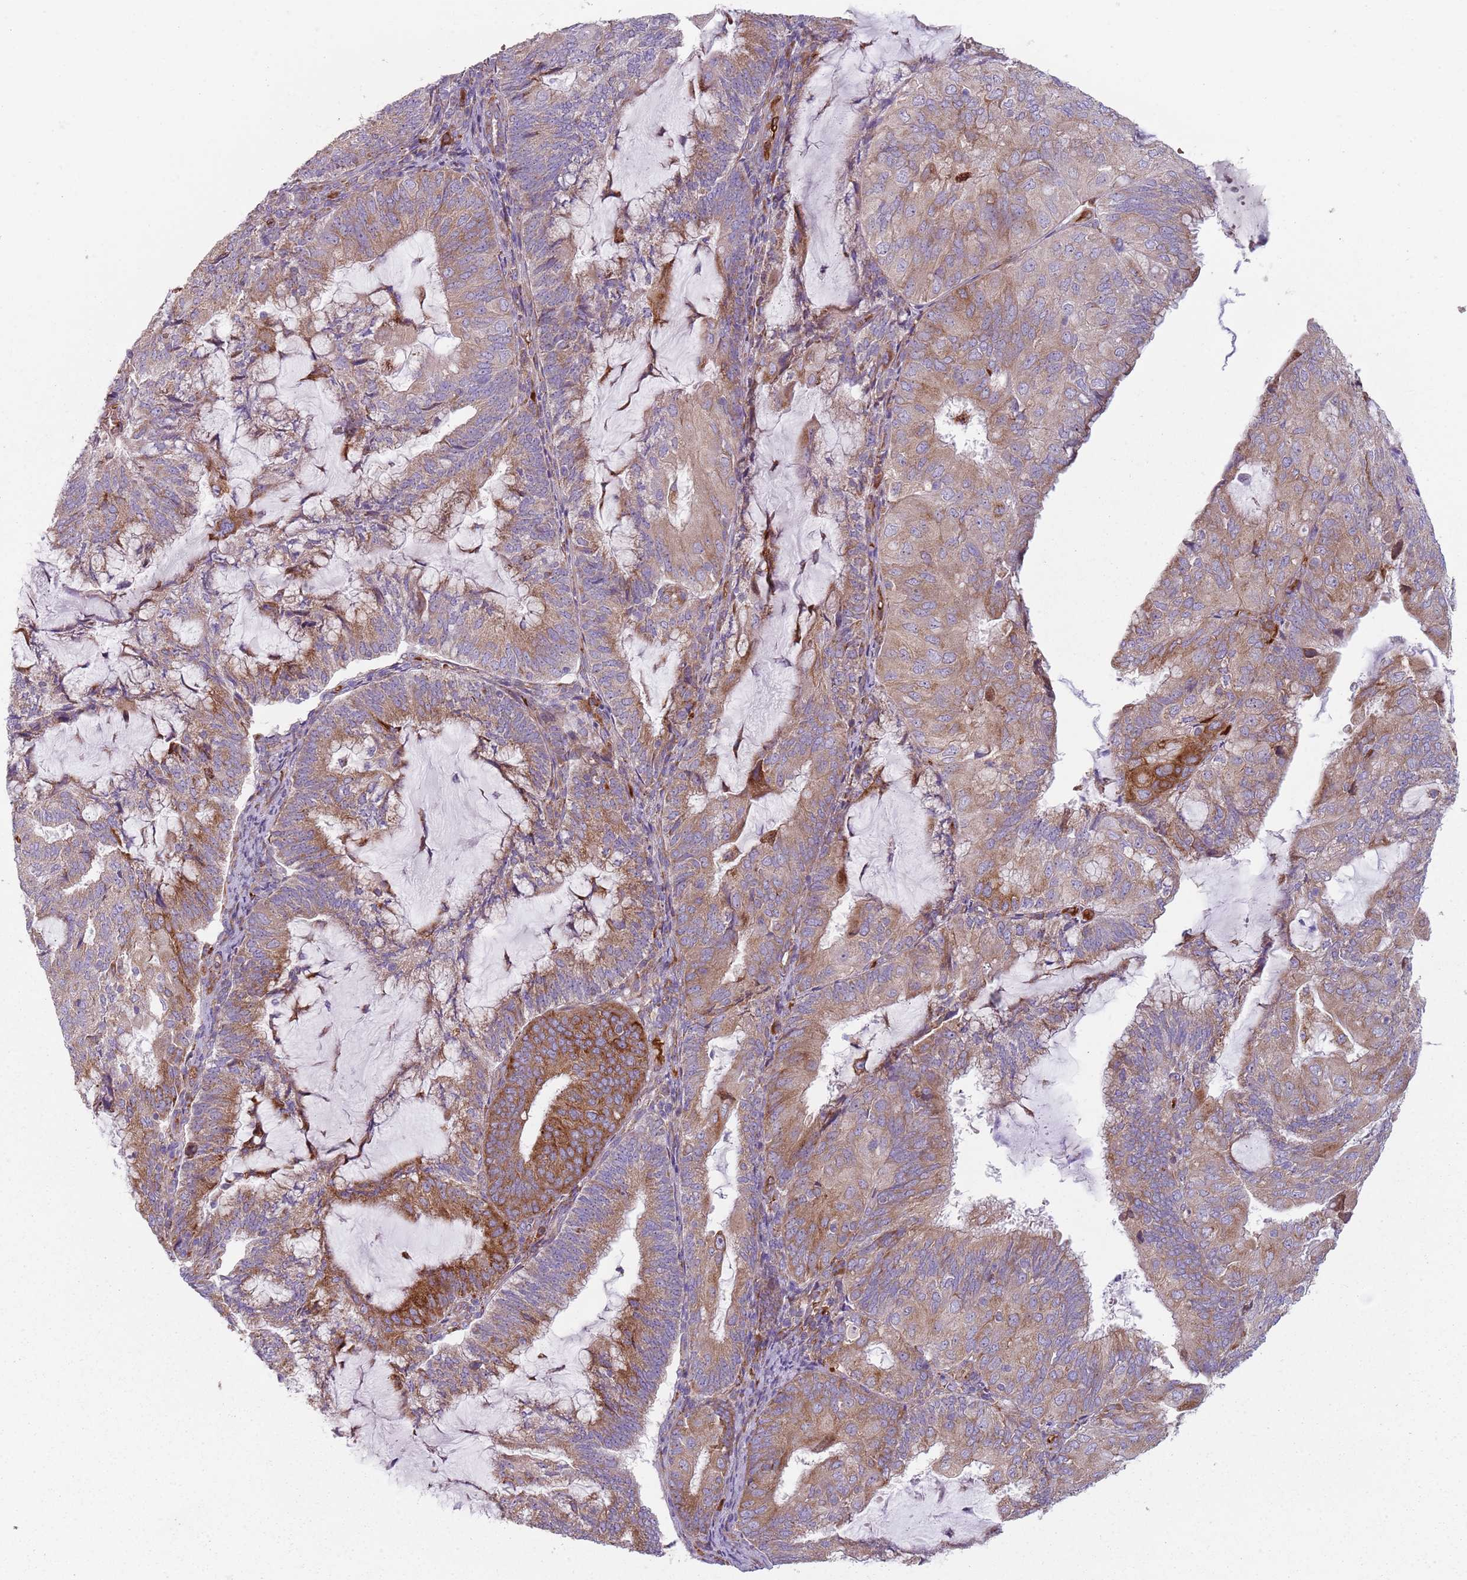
{"staining": {"intensity": "moderate", "quantity": "25%-75%", "location": "cytoplasmic/membranous"}, "tissue": "endometrial cancer", "cell_type": "Tumor cells", "image_type": "cancer", "snomed": [{"axis": "morphology", "description": "Adenocarcinoma, NOS"}, {"axis": "topography", "description": "Endometrium"}], "caption": "Immunohistochemical staining of endometrial cancer (adenocarcinoma) displays medium levels of moderate cytoplasmic/membranous staining in approximately 25%-75% of tumor cells.", "gene": "SPATA2", "patient": {"sex": "female", "age": 81}}